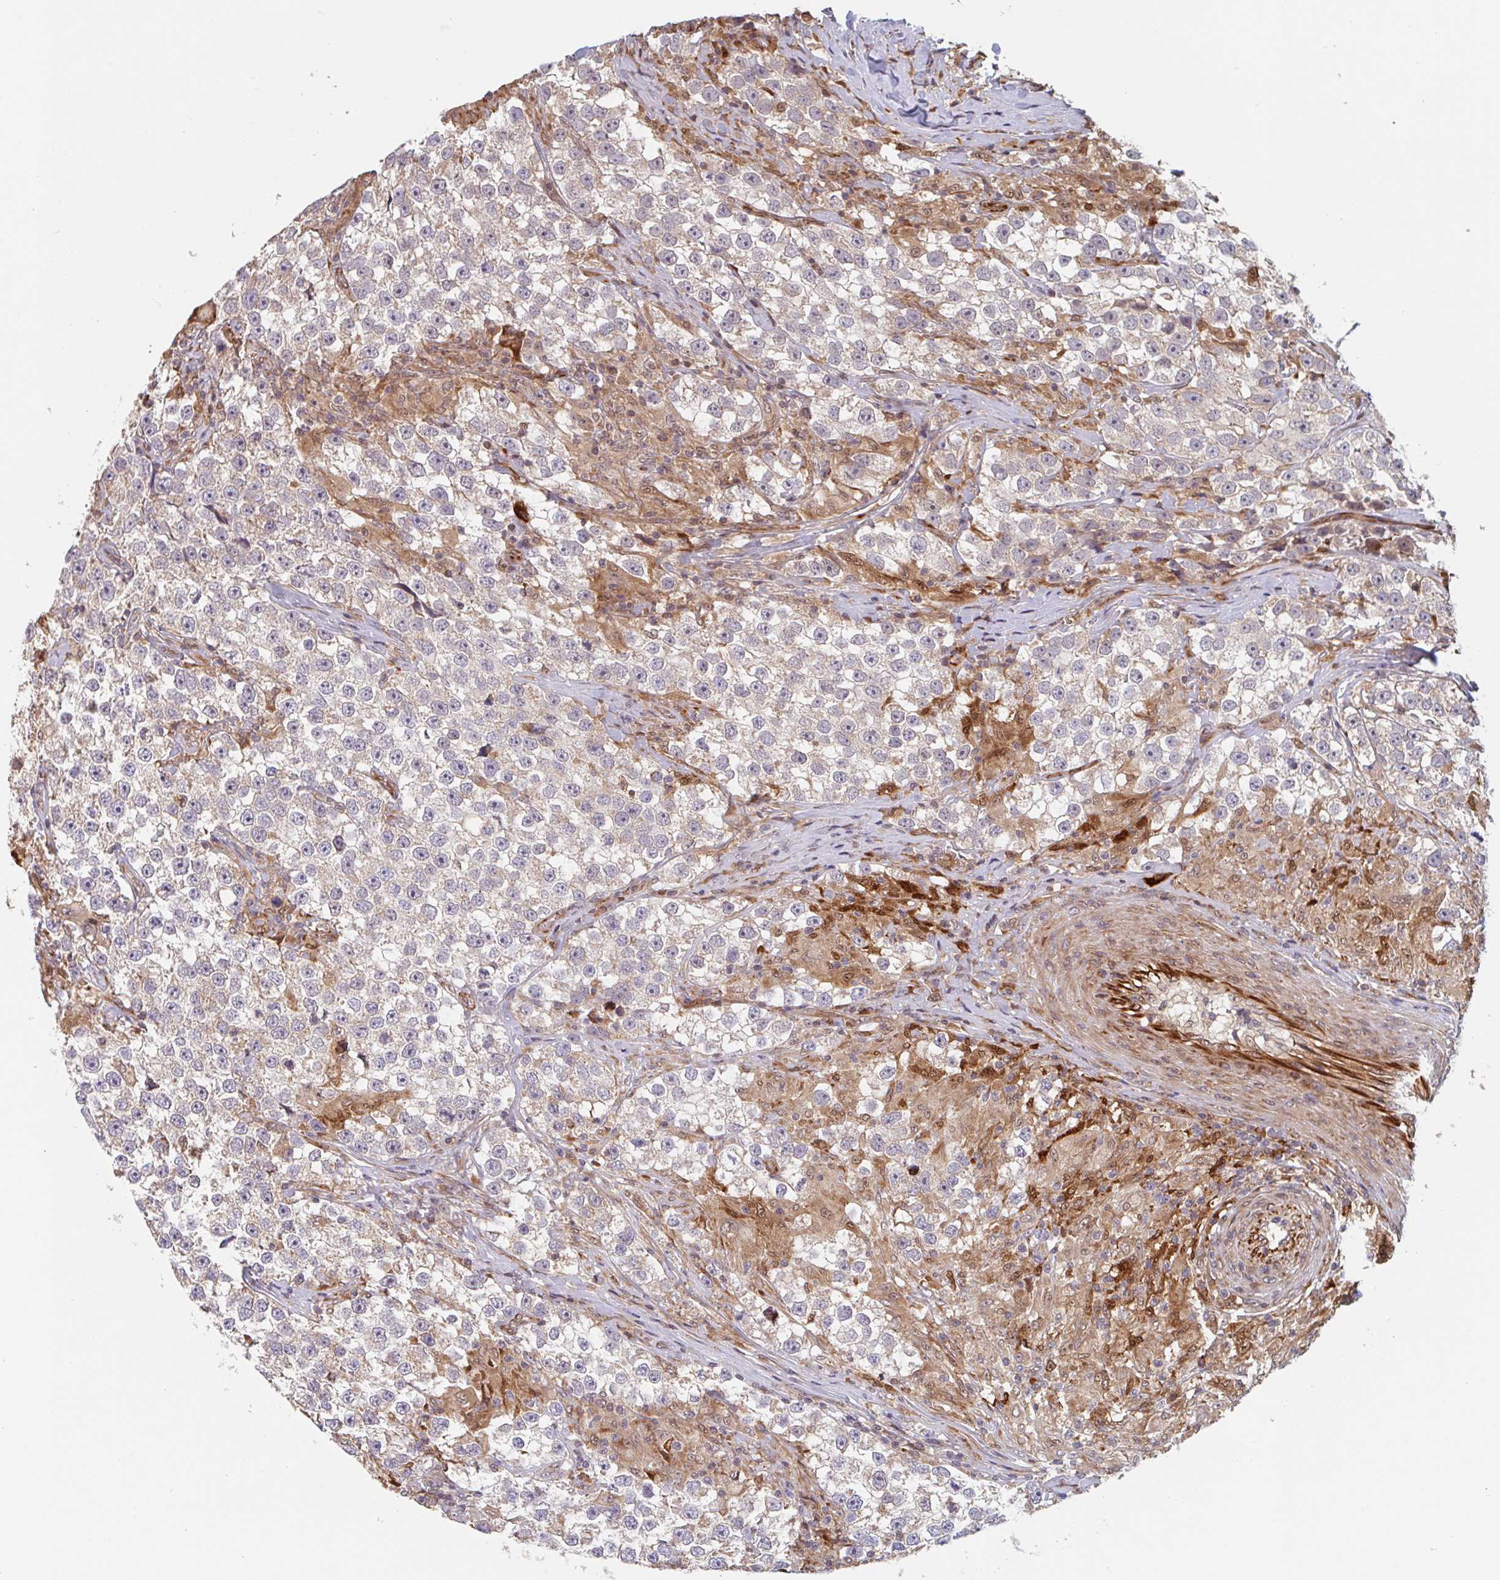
{"staining": {"intensity": "weak", "quantity": "<25%", "location": "cytoplasmic/membranous"}, "tissue": "testis cancer", "cell_type": "Tumor cells", "image_type": "cancer", "snomed": [{"axis": "morphology", "description": "Seminoma, NOS"}, {"axis": "topography", "description": "Testis"}], "caption": "A photomicrograph of human testis cancer is negative for staining in tumor cells.", "gene": "NUB1", "patient": {"sex": "male", "age": 46}}